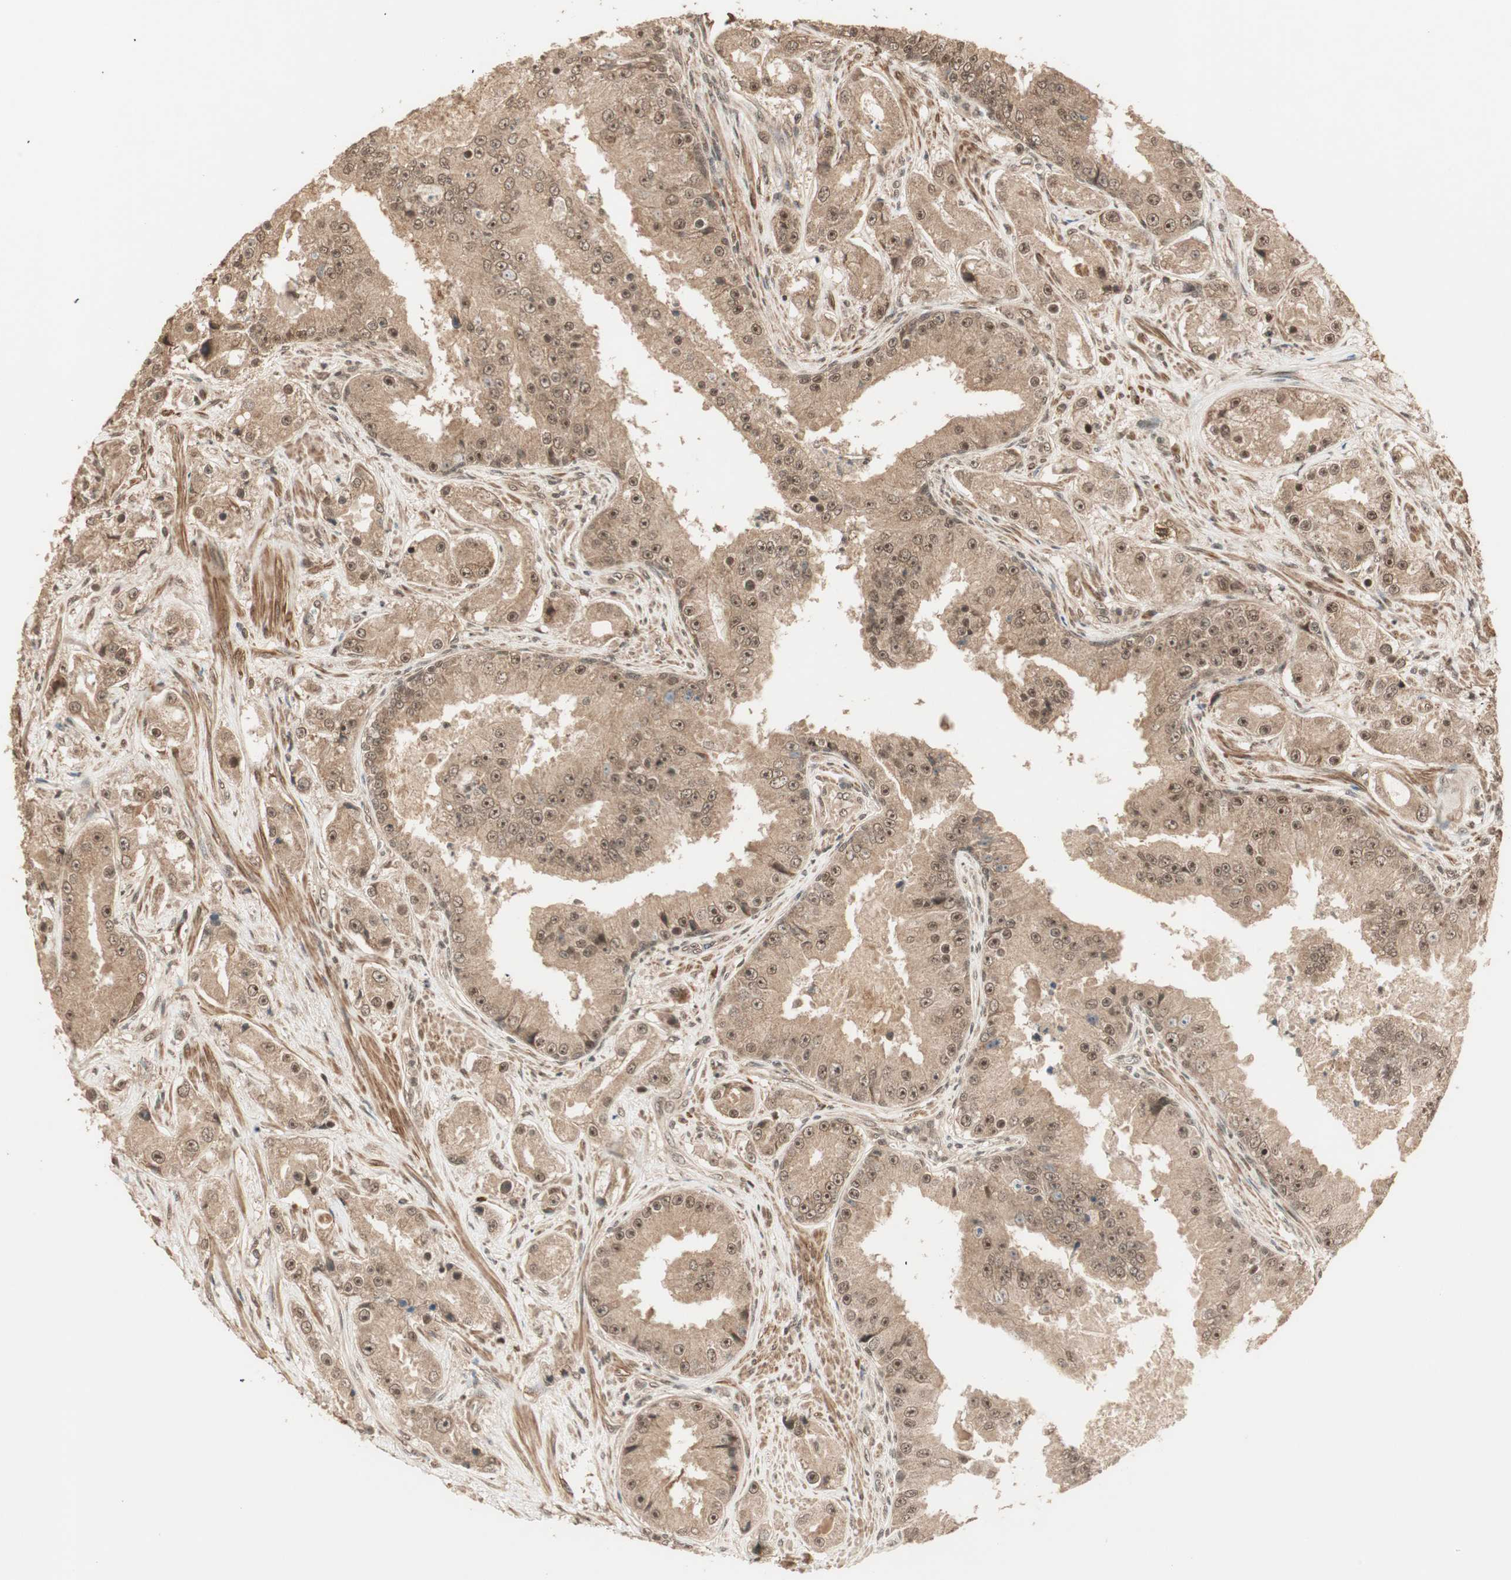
{"staining": {"intensity": "moderate", "quantity": ">75%", "location": "cytoplasmic/membranous,nuclear"}, "tissue": "prostate cancer", "cell_type": "Tumor cells", "image_type": "cancer", "snomed": [{"axis": "morphology", "description": "Adenocarcinoma, High grade"}, {"axis": "topography", "description": "Prostate"}], "caption": "Prostate cancer (adenocarcinoma (high-grade)) tissue shows moderate cytoplasmic/membranous and nuclear positivity in about >75% of tumor cells (DAB (3,3'-diaminobenzidine) = brown stain, brightfield microscopy at high magnification).", "gene": "ZSCAN31", "patient": {"sex": "male", "age": 73}}